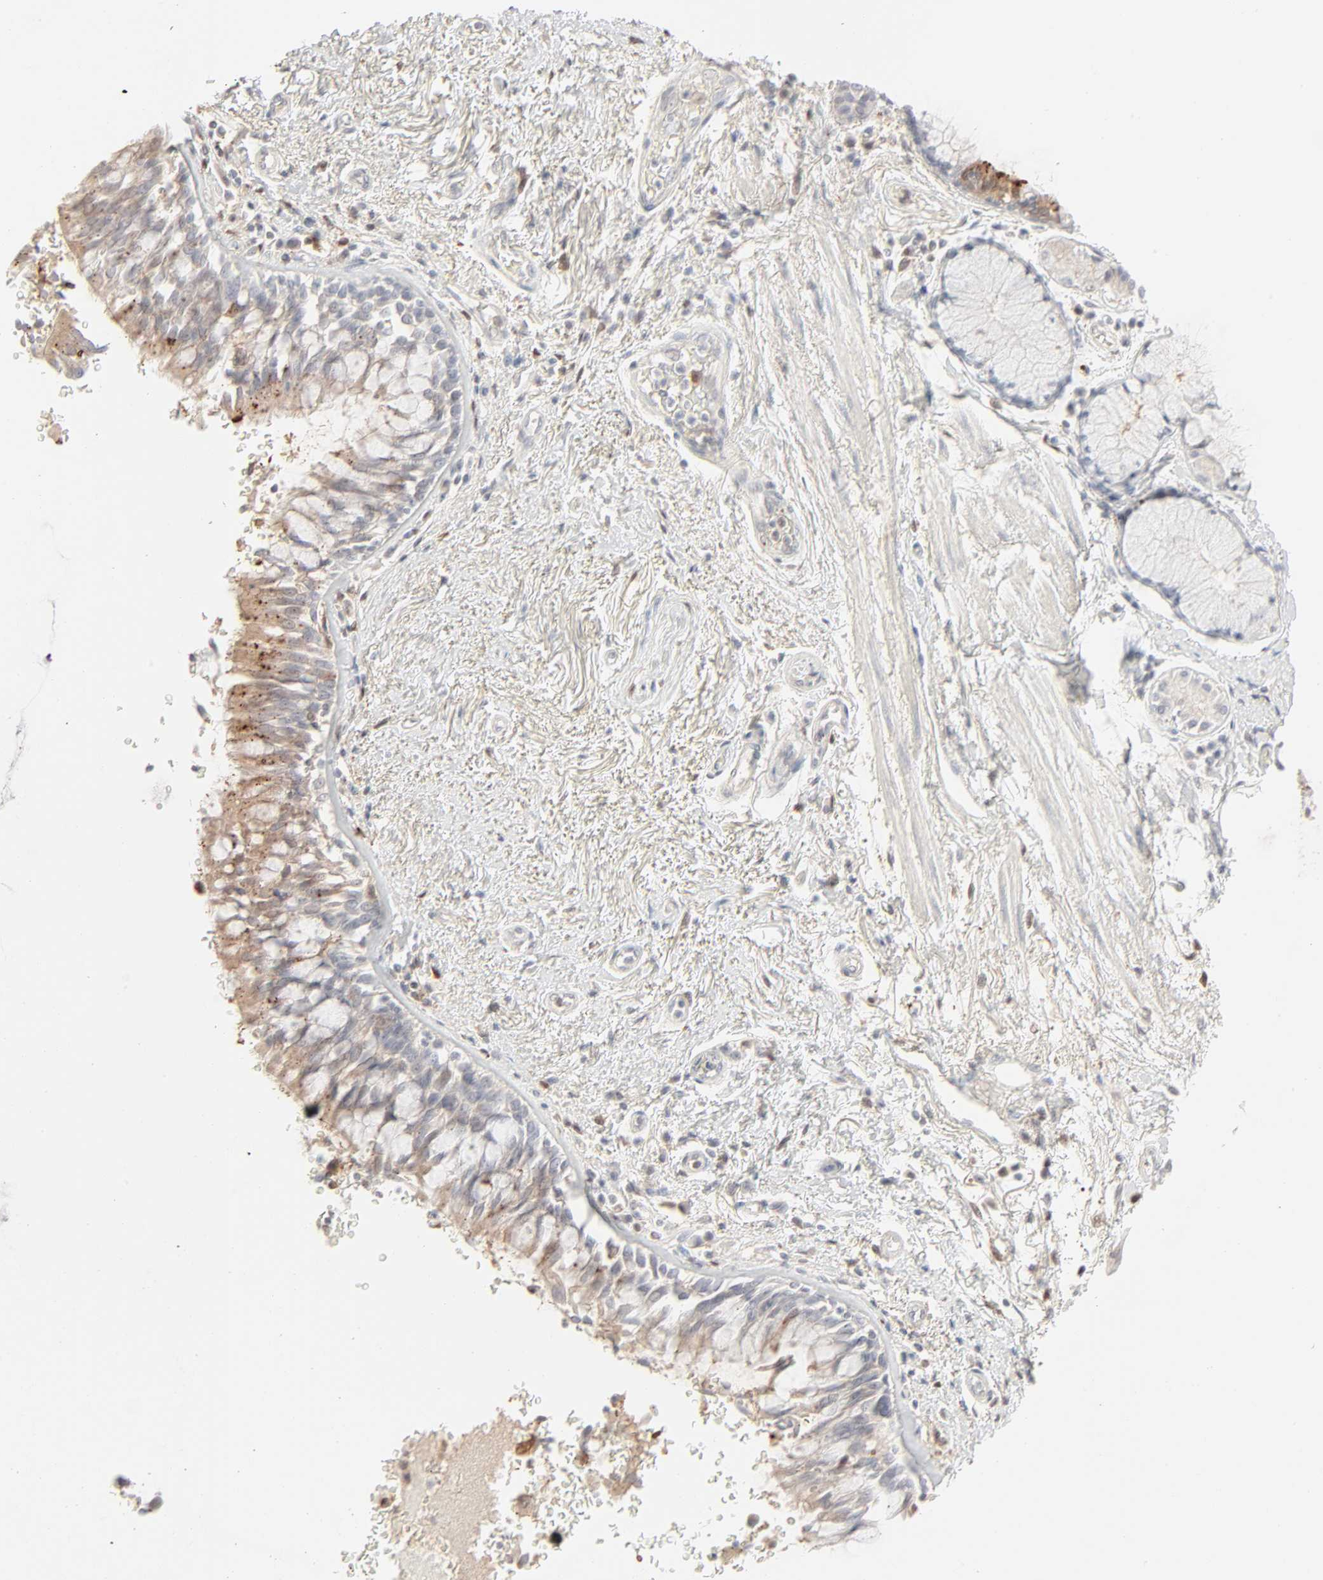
{"staining": {"intensity": "weak", "quantity": ">75%", "location": "cytoplasmic/membranous"}, "tissue": "bronchus", "cell_type": "Respiratory epithelial cells", "image_type": "normal", "snomed": [{"axis": "morphology", "description": "Normal tissue, NOS"}, {"axis": "morphology", "description": "Adenocarcinoma, NOS"}, {"axis": "topography", "description": "Bronchus"}, {"axis": "topography", "description": "Lung"}], "caption": "Bronchus stained with DAB (3,3'-diaminobenzidine) immunohistochemistry demonstrates low levels of weak cytoplasmic/membranous positivity in about >75% of respiratory epithelial cells.", "gene": "LGALS2", "patient": {"sex": "male", "age": 71}}